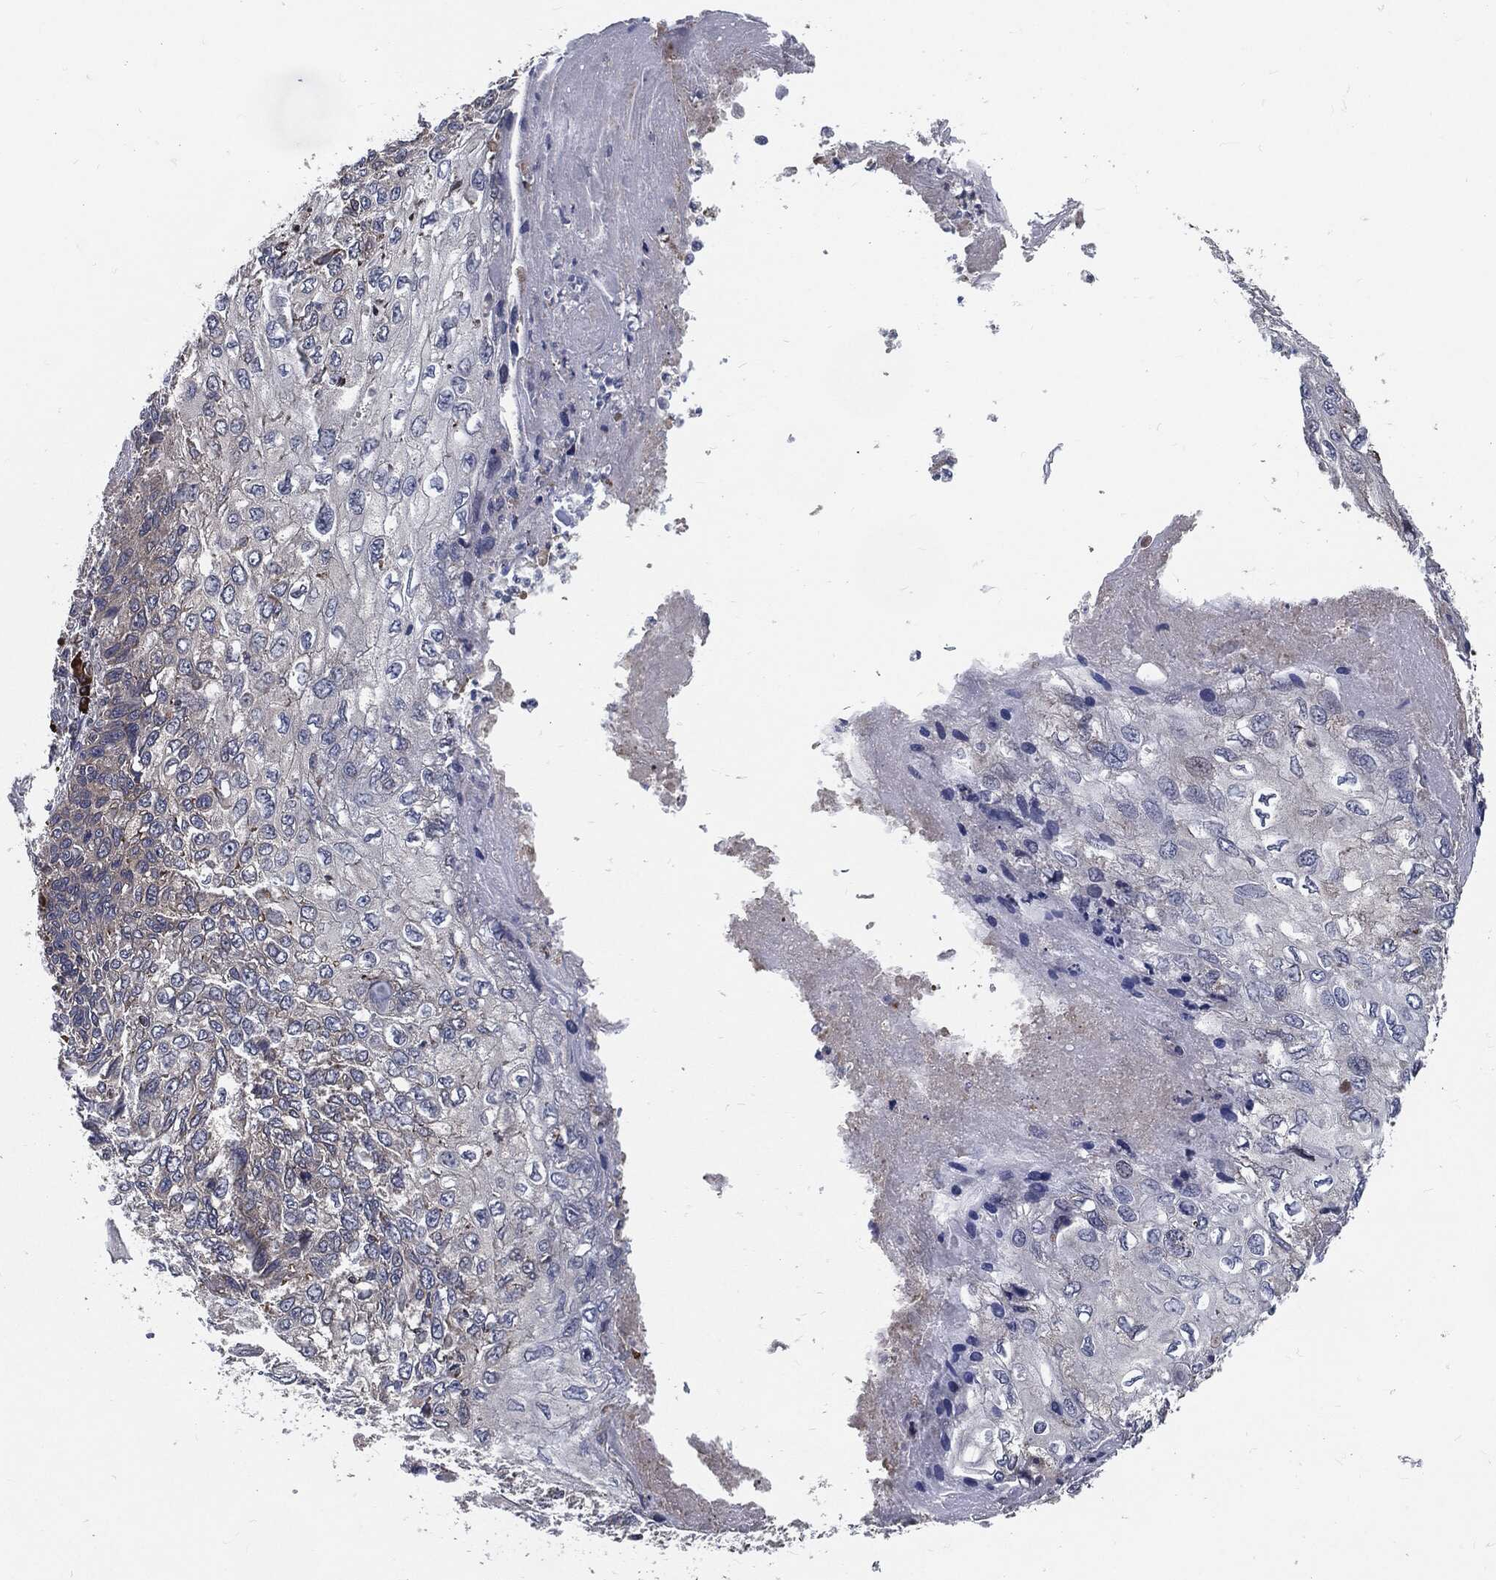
{"staining": {"intensity": "negative", "quantity": "none", "location": "none"}, "tissue": "skin cancer", "cell_type": "Tumor cells", "image_type": "cancer", "snomed": [{"axis": "morphology", "description": "Squamous cell carcinoma, NOS"}, {"axis": "topography", "description": "Skin"}], "caption": "Tumor cells are negative for brown protein staining in squamous cell carcinoma (skin).", "gene": "PRDX4", "patient": {"sex": "male", "age": 92}}